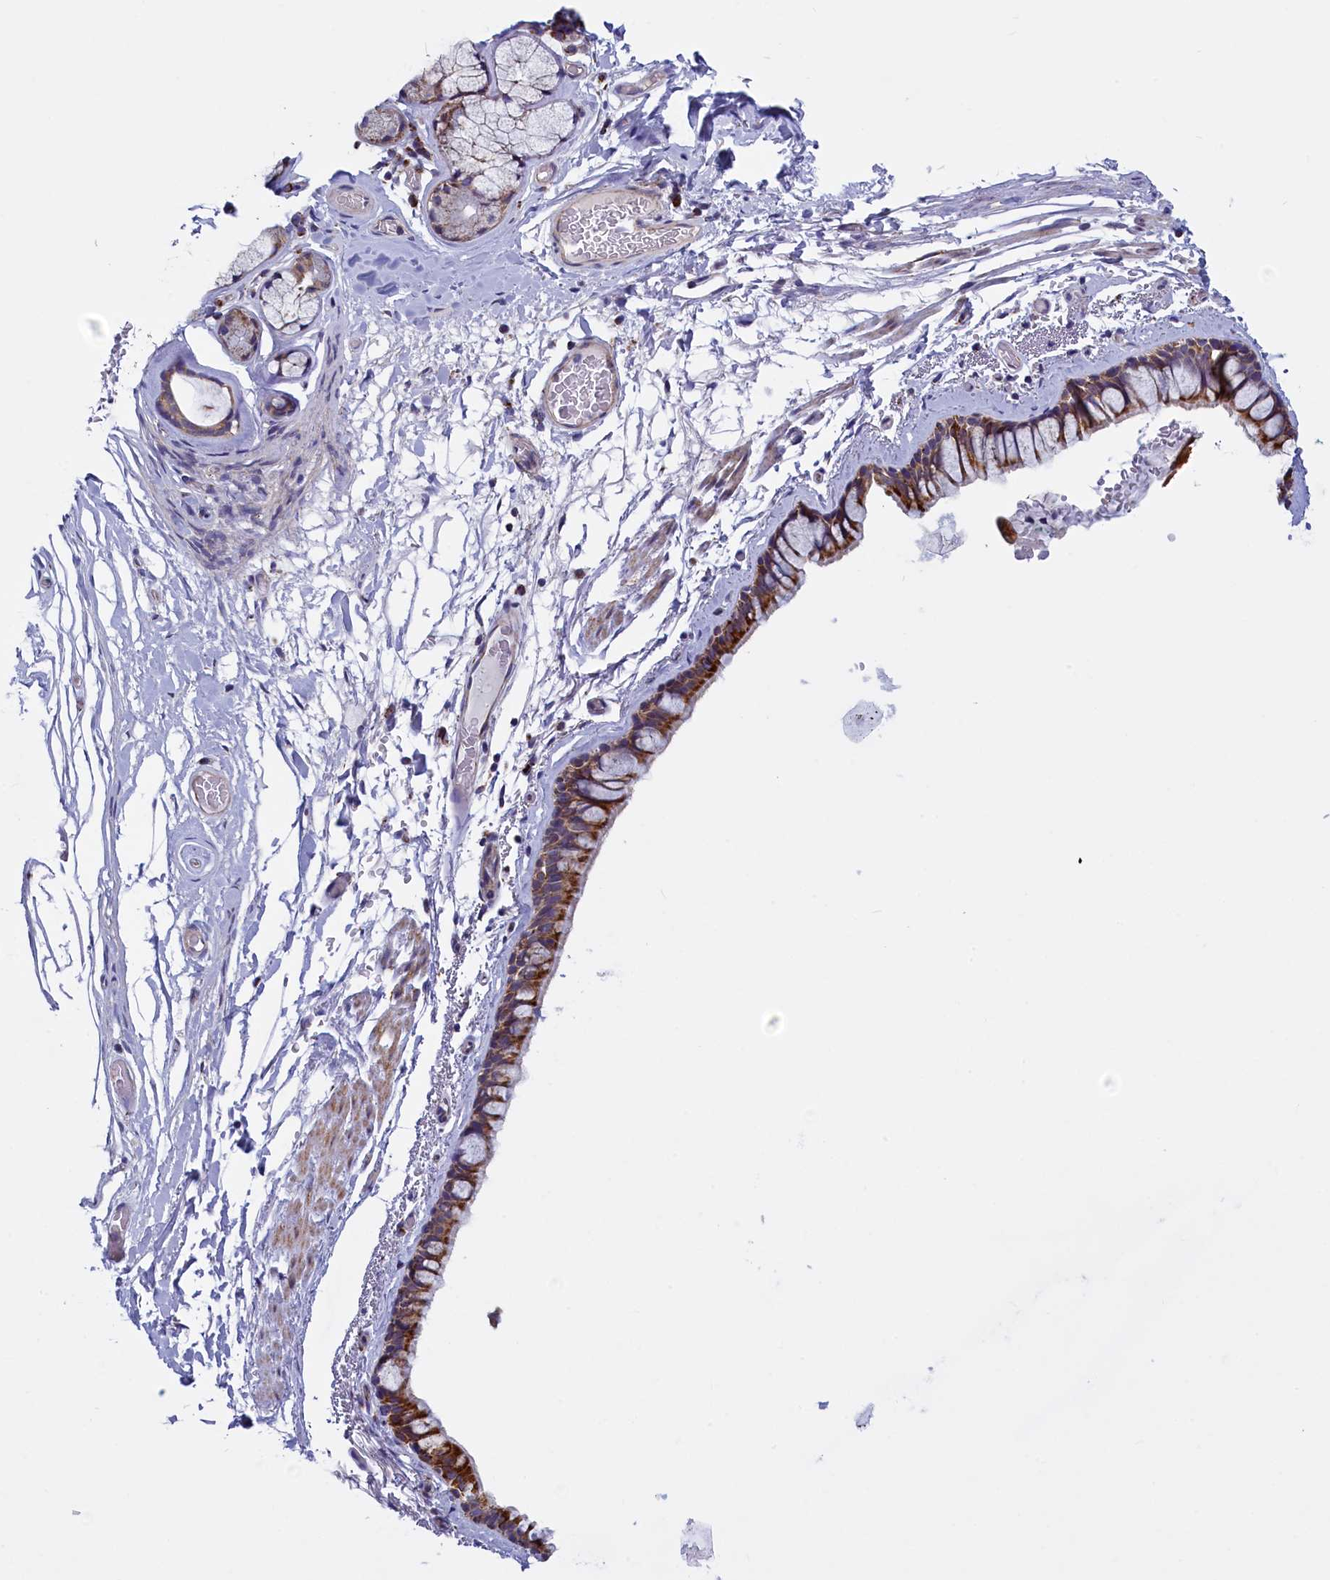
{"staining": {"intensity": "strong", "quantity": "25%-75%", "location": "cytoplasmic/membranous"}, "tissue": "bronchus", "cell_type": "Respiratory epithelial cells", "image_type": "normal", "snomed": [{"axis": "morphology", "description": "Normal tissue, NOS"}, {"axis": "topography", "description": "Cartilage tissue"}], "caption": "This is a histology image of immunohistochemistry staining of normal bronchus, which shows strong expression in the cytoplasmic/membranous of respiratory epithelial cells.", "gene": "IFT122", "patient": {"sex": "male", "age": 63}}